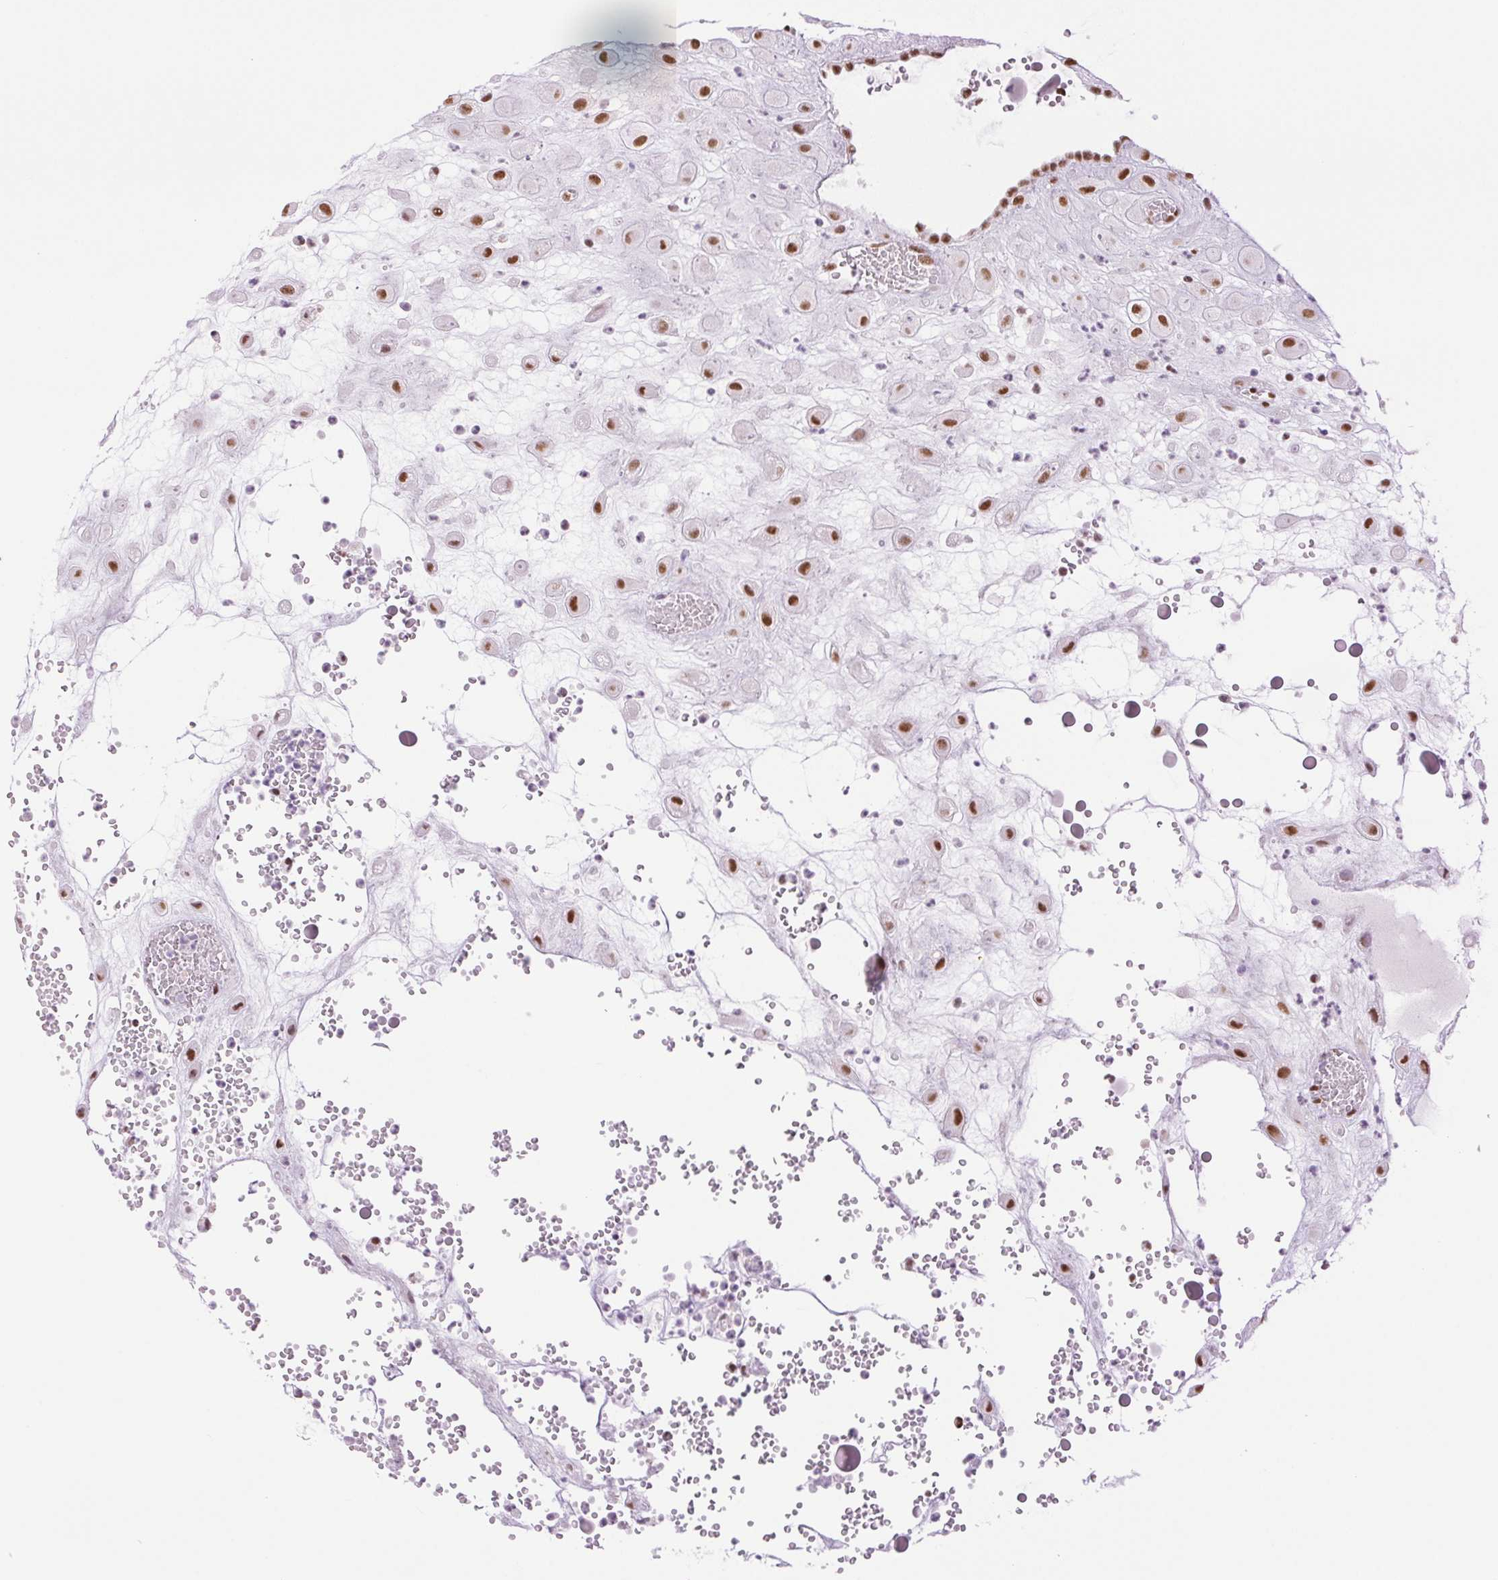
{"staining": {"intensity": "moderate", "quantity": ">75%", "location": "nuclear"}, "tissue": "placenta", "cell_type": "Decidual cells", "image_type": "normal", "snomed": [{"axis": "morphology", "description": "Normal tissue, NOS"}, {"axis": "topography", "description": "Placenta"}], "caption": "Immunohistochemistry (IHC) of benign human placenta demonstrates medium levels of moderate nuclear staining in about >75% of decidual cells.", "gene": "ZFR2", "patient": {"sex": "female", "age": 24}}